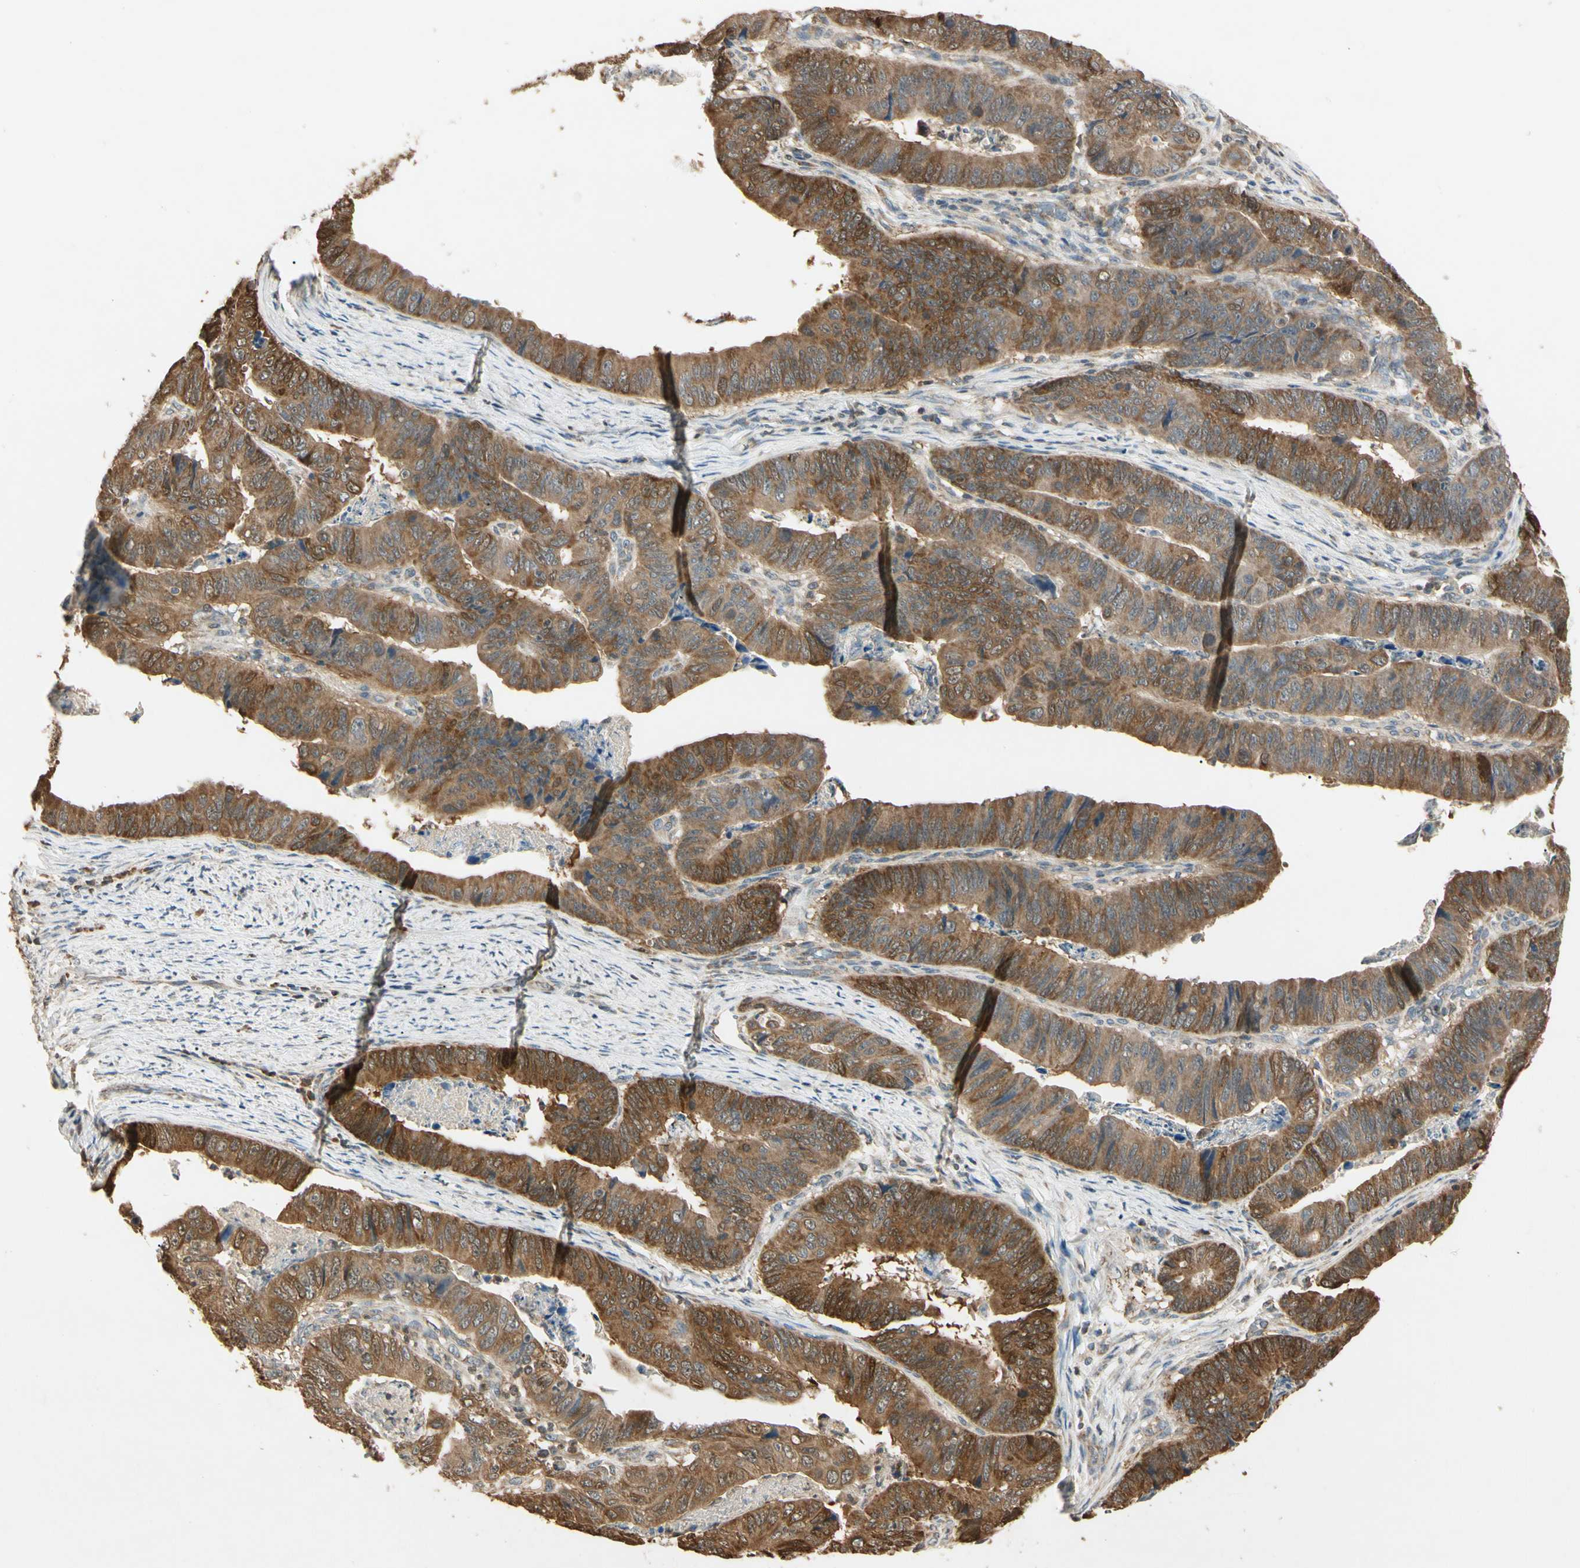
{"staining": {"intensity": "moderate", "quantity": ">75%", "location": "cytoplasmic/membranous"}, "tissue": "stomach cancer", "cell_type": "Tumor cells", "image_type": "cancer", "snomed": [{"axis": "morphology", "description": "Adenocarcinoma, NOS"}, {"axis": "topography", "description": "Stomach, lower"}], "caption": "An image of human stomach cancer stained for a protein demonstrates moderate cytoplasmic/membranous brown staining in tumor cells. The staining was performed using DAB (3,3'-diaminobenzidine) to visualize the protein expression in brown, while the nuclei were stained in blue with hematoxylin (Magnification: 20x).", "gene": "PRDX5", "patient": {"sex": "male", "age": 77}}